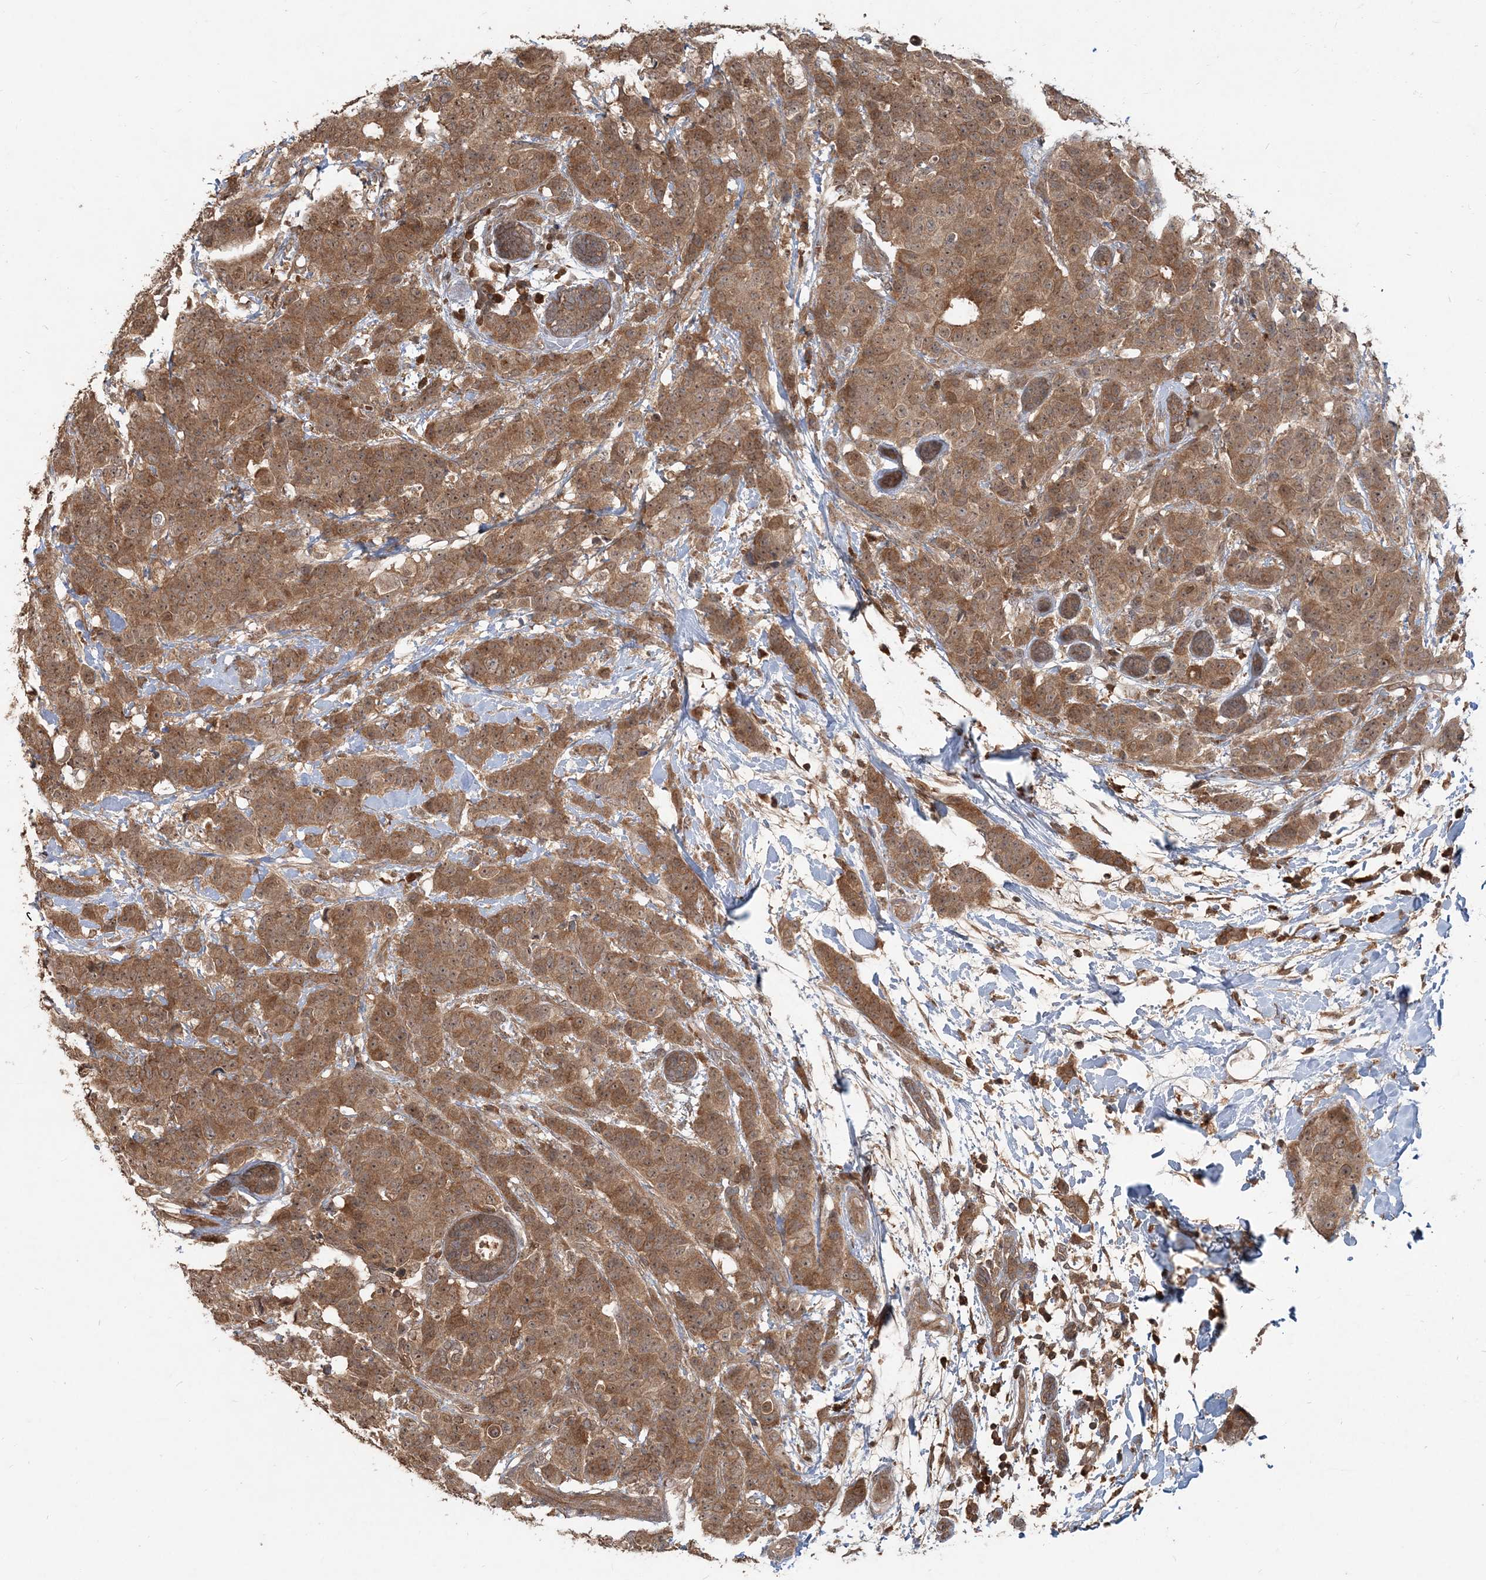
{"staining": {"intensity": "moderate", "quantity": ">75%", "location": "cytoplasmic/membranous"}, "tissue": "breast cancer", "cell_type": "Tumor cells", "image_type": "cancer", "snomed": [{"axis": "morphology", "description": "Normal tissue, NOS"}, {"axis": "morphology", "description": "Duct carcinoma"}, {"axis": "topography", "description": "Breast"}], "caption": "A photomicrograph of human breast infiltrating ductal carcinoma stained for a protein displays moderate cytoplasmic/membranous brown staining in tumor cells. Ihc stains the protein in brown and the nuclei are stained blue.", "gene": "CAB39", "patient": {"sex": "female", "age": 40}}